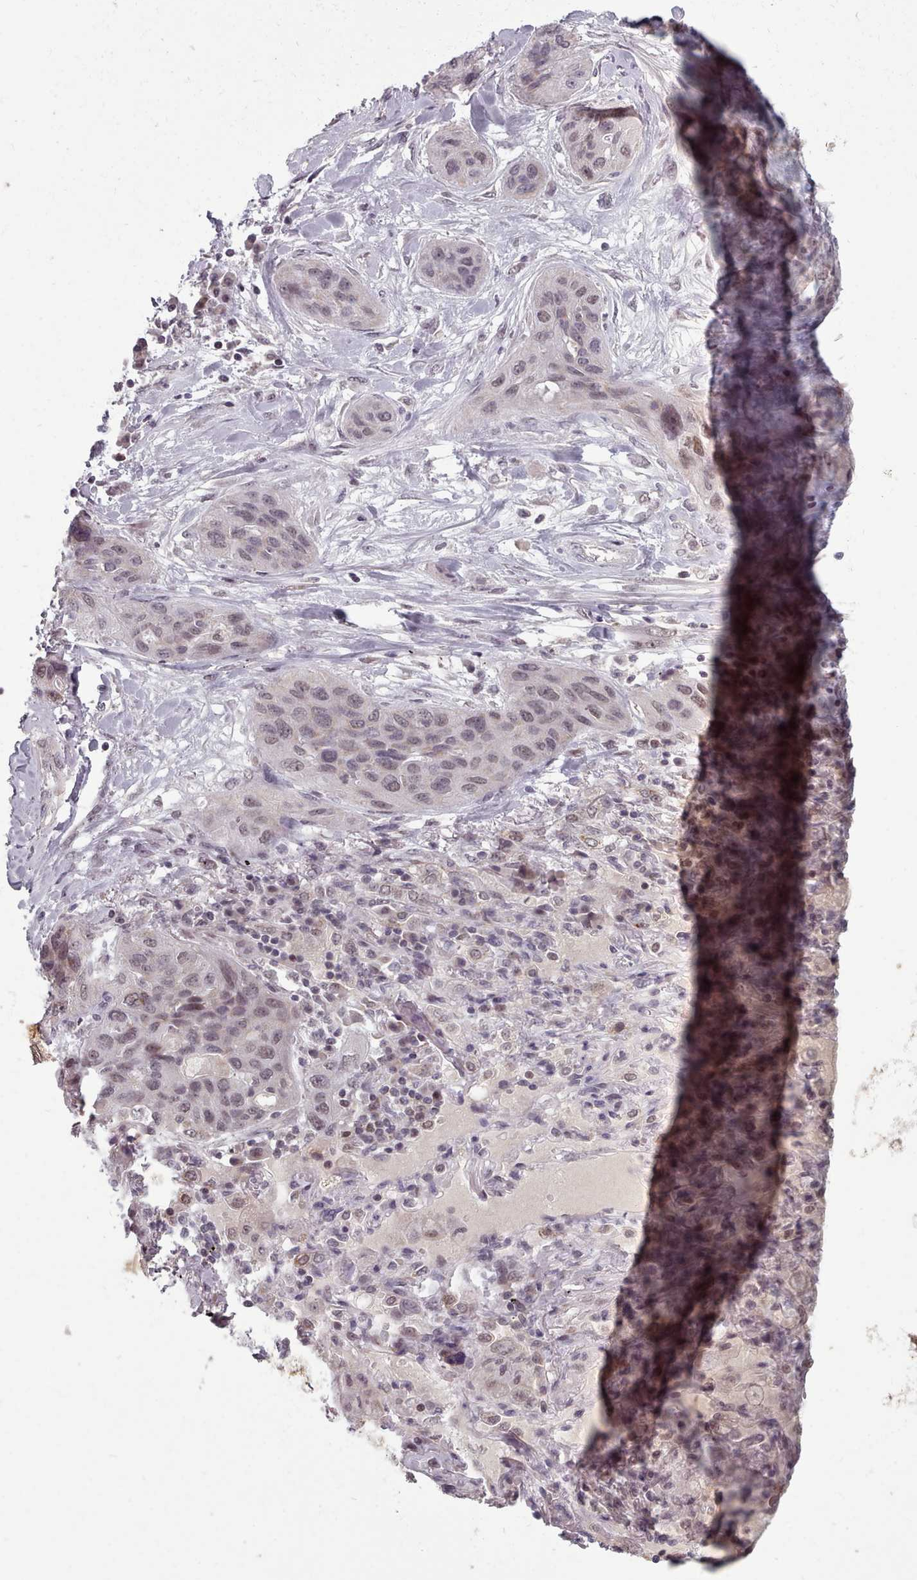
{"staining": {"intensity": "weak", "quantity": ">75%", "location": "nuclear"}, "tissue": "lung cancer", "cell_type": "Tumor cells", "image_type": "cancer", "snomed": [{"axis": "morphology", "description": "Squamous cell carcinoma, NOS"}, {"axis": "topography", "description": "Lung"}], "caption": "This image demonstrates immunohistochemistry (IHC) staining of lung squamous cell carcinoma, with low weak nuclear staining in about >75% of tumor cells.", "gene": "SRSF9", "patient": {"sex": "female", "age": 70}}